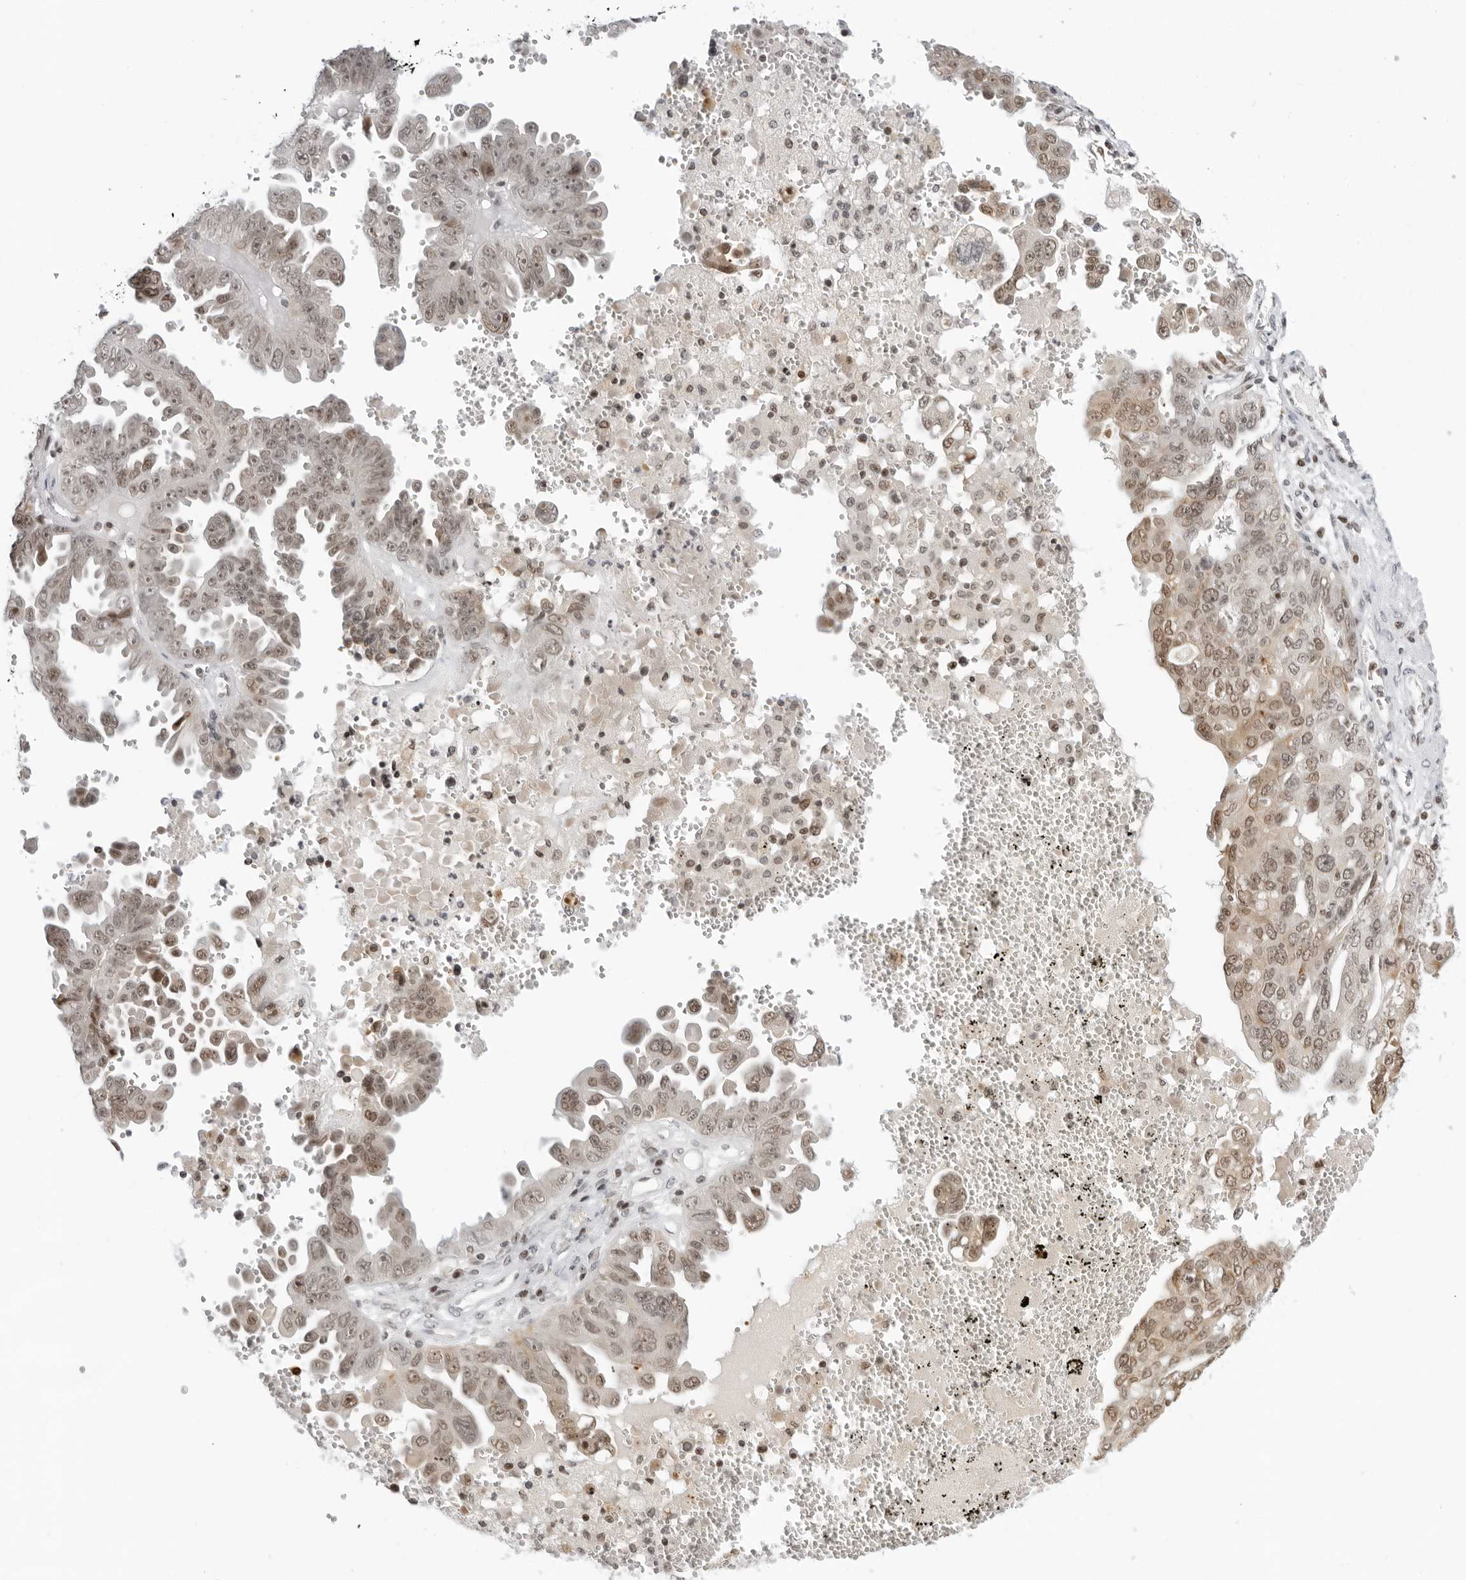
{"staining": {"intensity": "moderate", "quantity": ">75%", "location": "cytoplasmic/membranous,nuclear"}, "tissue": "ovarian cancer", "cell_type": "Tumor cells", "image_type": "cancer", "snomed": [{"axis": "morphology", "description": "Carcinoma, endometroid"}, {"axis": "topography", "description": "Ovary"}], "caption": "DAB (3,3'-diaminobenzidine) immunohistochemical staining of ovarian cancer (endometroid carcinoma) demonstrates moderate cytoplasmic/membranous and nuclear protein positivity in approximately >75% of tumor cells.", "gene": "MSH6", "patient": {"sex": "female", "age": 62}}